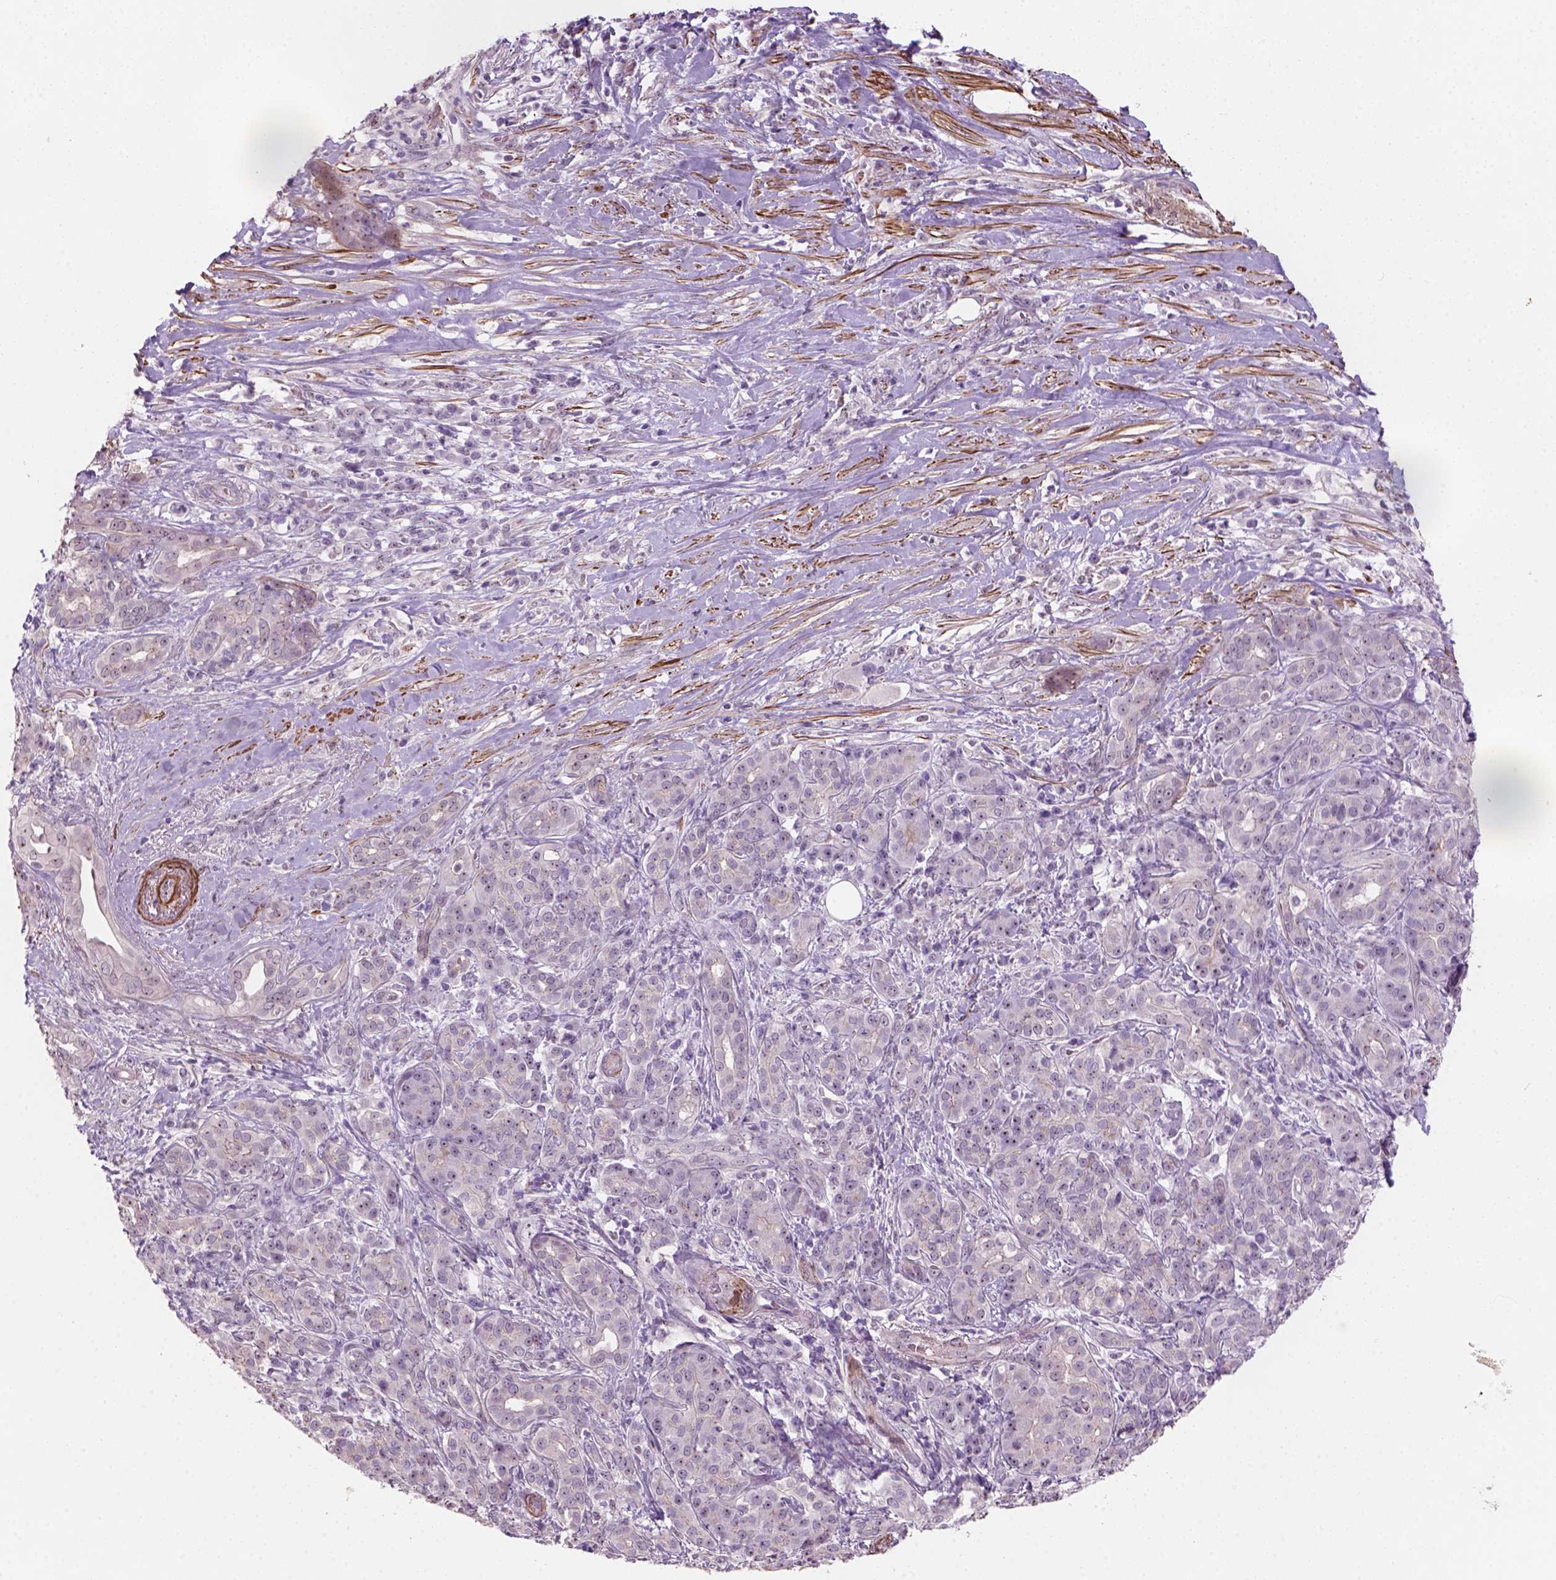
{"staining": {"intensity": "moderate", "quantity": ">75%", "location": "nuclear"}, "tissue": "pancreatic cancer", "cell_type": "Tumor cells", "image_type": "cancer", "snomed": [{"axis": "morphology", "description": "Normal tissue, NOS"}, {"axis": "morphology", "description": "Inflammation, NOS"}, {"axis": "morphology", "description": "Adenocarcinoma, NOS"}, {"axis": "topography", "description": "Pancreas"}], "caption": "Pancreatic cancer stained with a brown dye exhibits moderate nuclear positive positivity in approximately >75% of tumor cells.", "gene": "RRS1", "patient": {"sex": "male", "age": 57}}